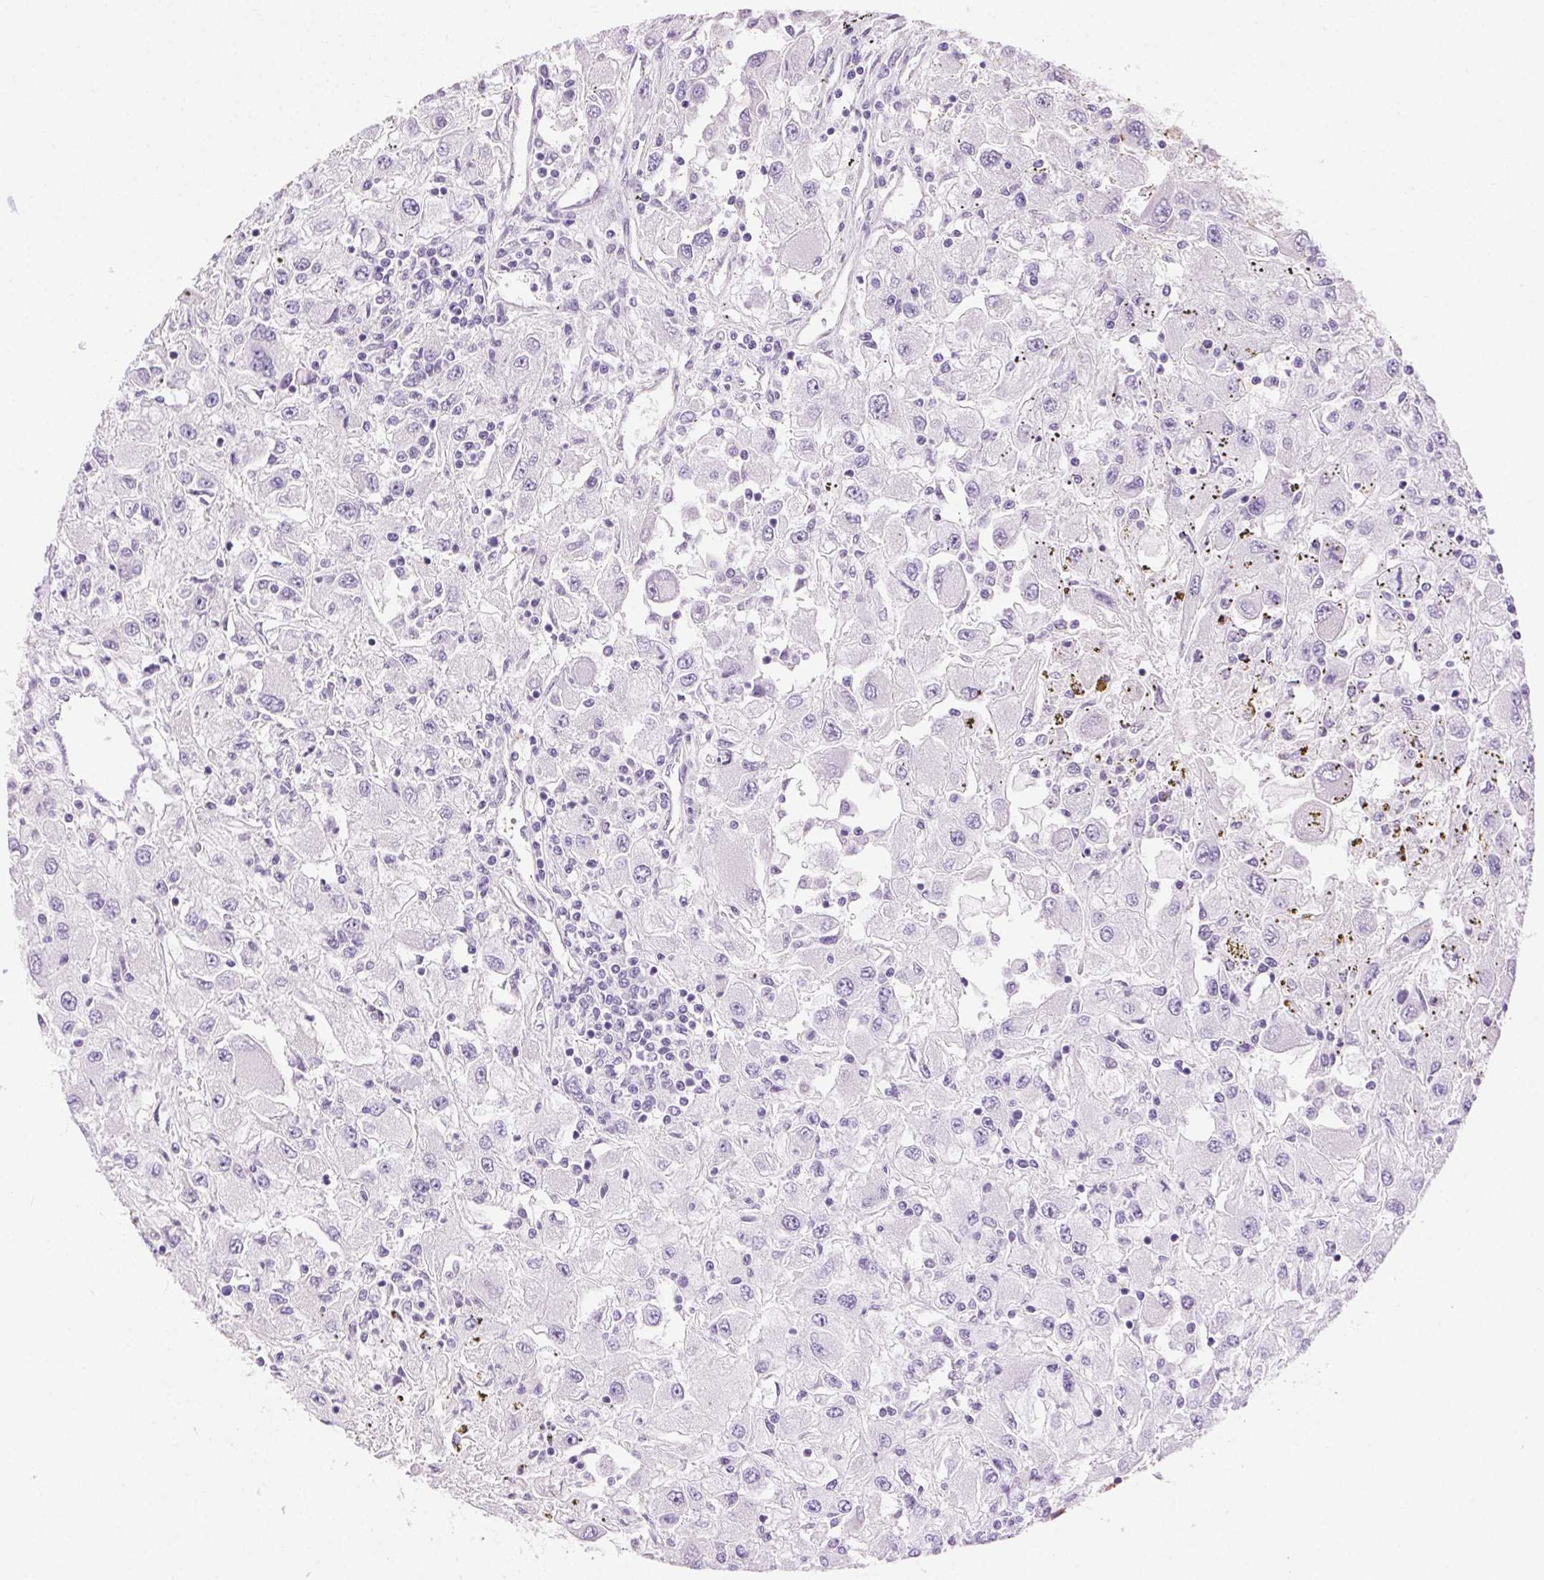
{"staining": {"intensity": "negative", "quantity": "none", "location": "none"}, "tissue": "renal cancer", "cell_type": "Tumor cells", "image_type": "cancer", "snomed": [{"axis": "morphology", "description": "Adenocarcinoma, NOS"}, {"axis": "topography", "description": "Kidney"}], "caption": "Adenocarcinoma (renal) stained for a protein using immunohistochemistry (IHC) exhibits no positivity tumor cells.", "gene": "CLDN10", "patient": {"sex": "female", "age": 67}}